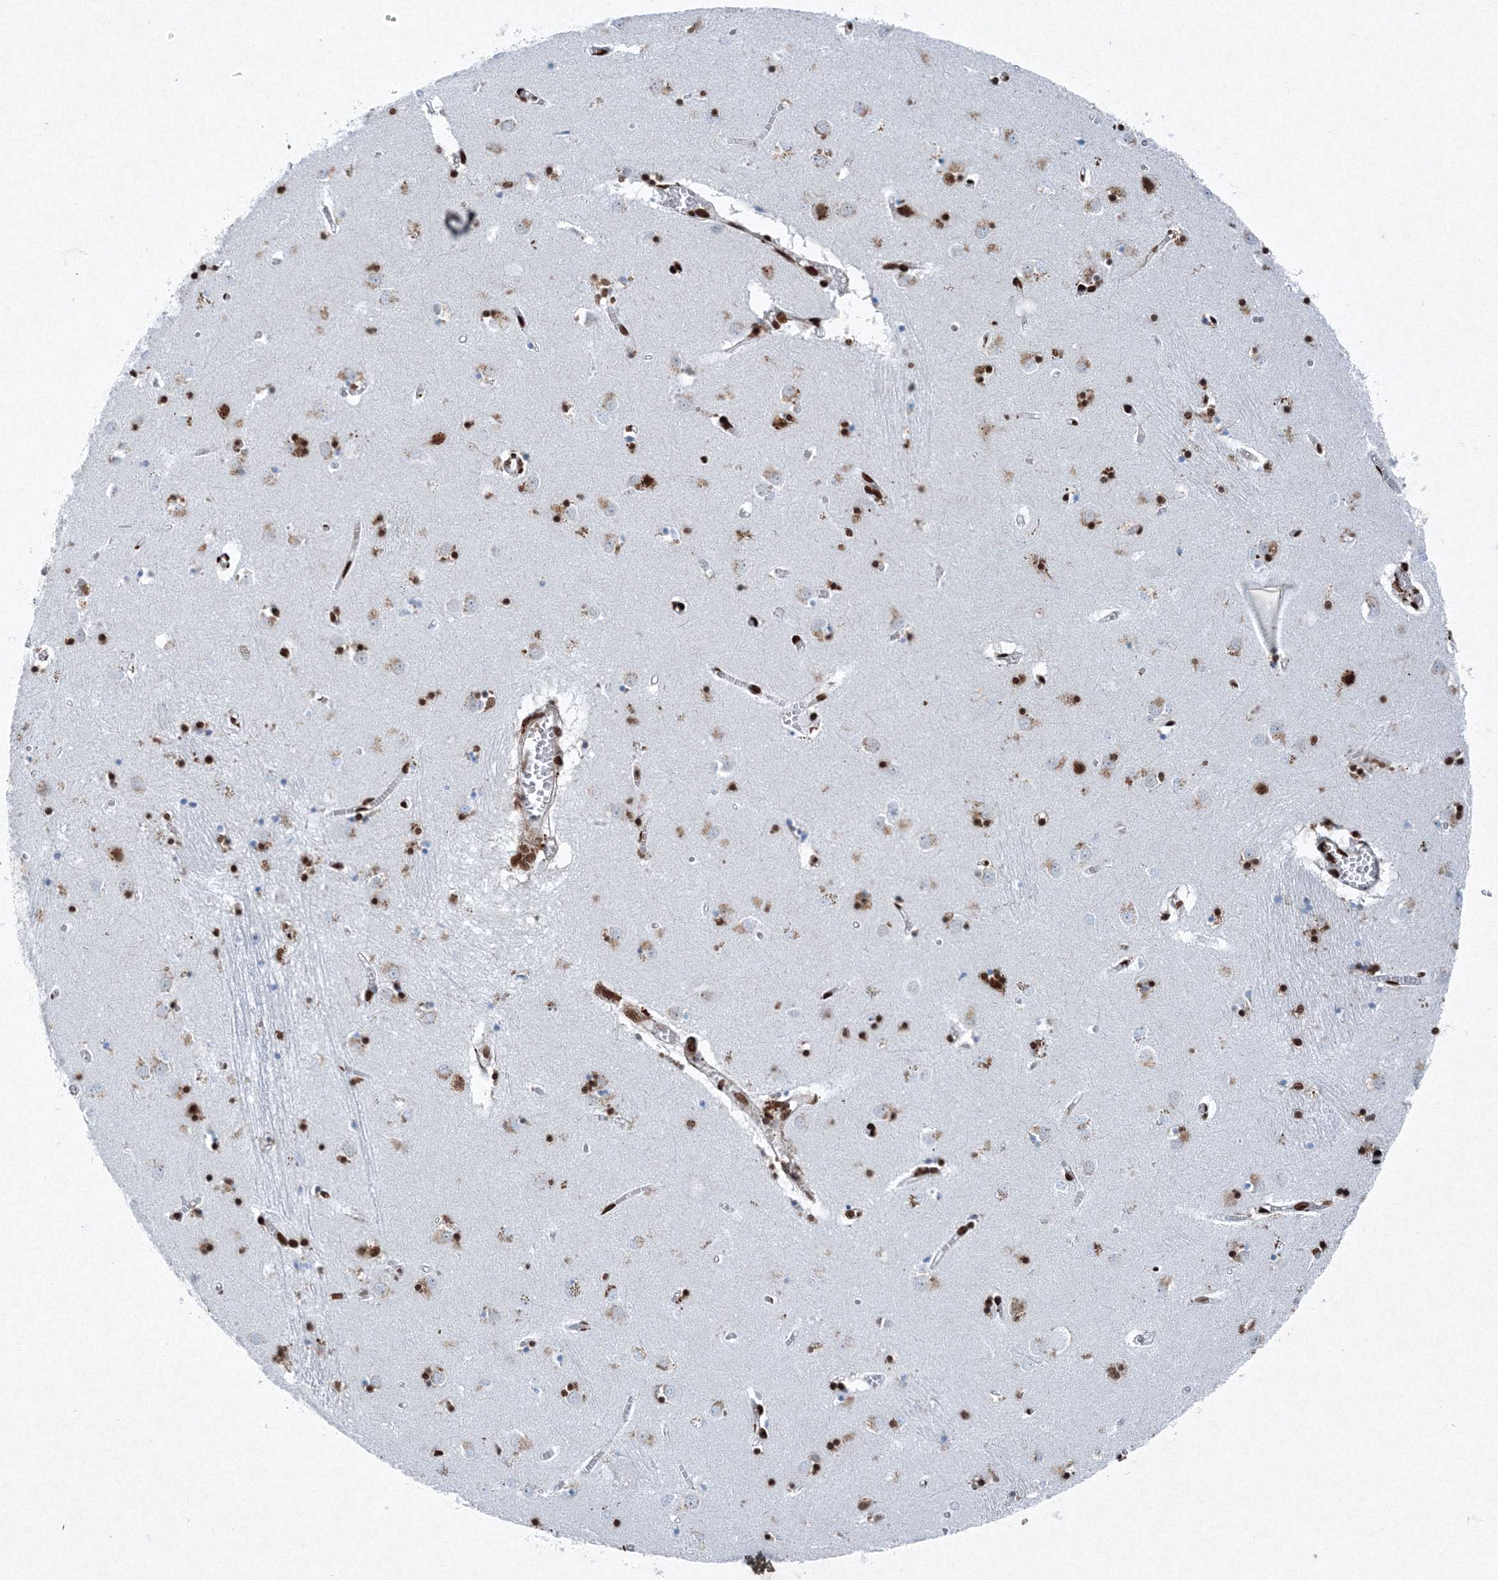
{"staining": {"intensity": "strong", "quantity": ">75%", "location": "nuclear"}, "tissue": "caudate", "cell_type": "Glial cells", "image_type": "normal", "snomed": [{"axis": "morphology", "description": "Normal tissue, NOS"}, {"axis": "topography", "description": "Lateral ventricle wall"}], "caption": "Caudate stained with DAB immunohistochemistry displays high levels of strong nuclear positivity in about >75% of glial cells. The protein is shown in brown color, while the nuclei are stained blue.", "gene": "SNRPC", "patient": {"sex": "male", "age": 70}}